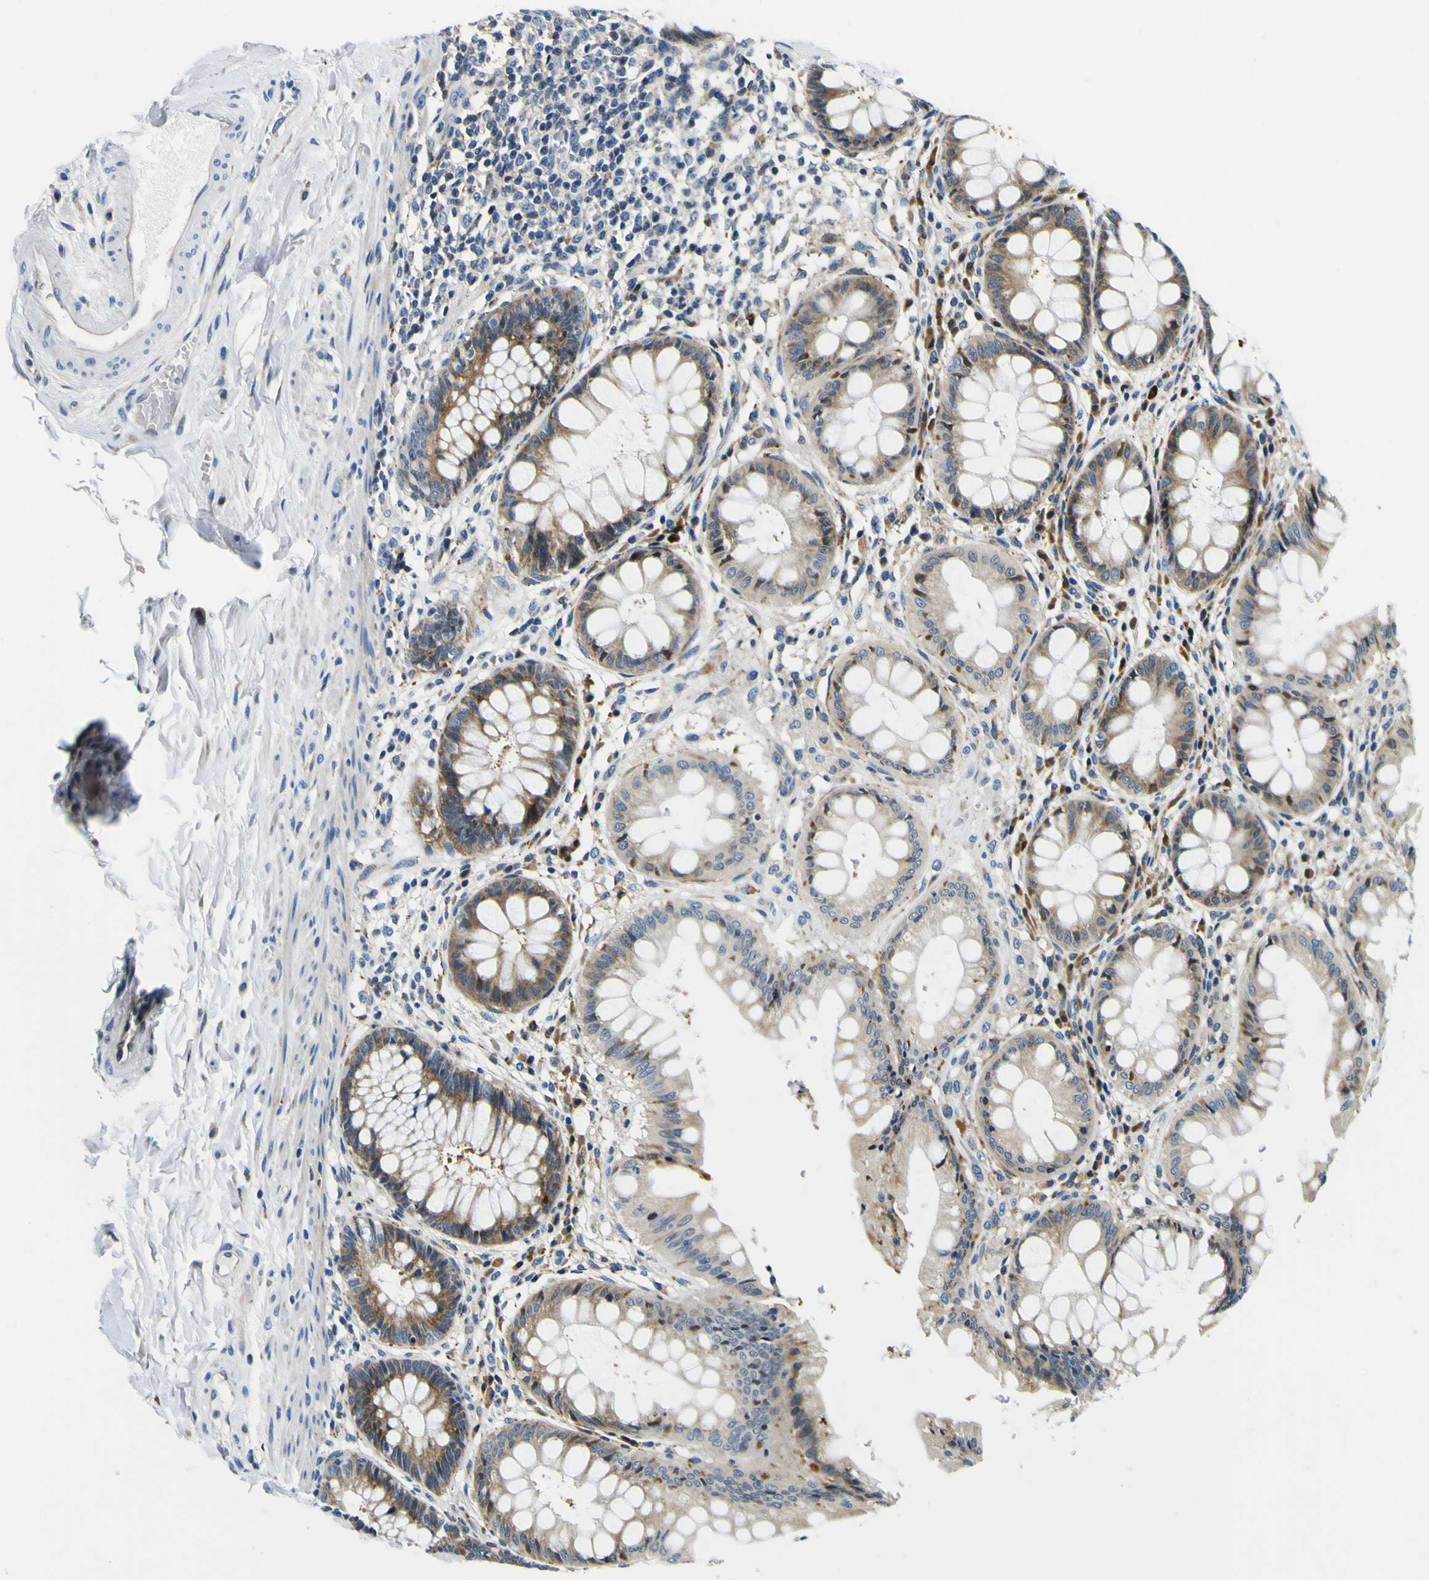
{"staining": {"intensity": "moderate", "quantity": ">75%", "location": "cytoplasmic/membranous"}, "tissue": "rectum", "cell_type": "Glandular cells", "image_type": "normal", "snomed": [{"axis": "morphology", "description": "Normal tissue, NOS"}, {"axis": "topography", "description": "Rectum"}], "caption": "About >75% of glandular cells in unremarkable human rectum display moderate cytoplasmic/membranous protein positivity as visualized by brown immunohistochemical staining.", "gene": "NLRP3", "patient": {"sex": "female", "age": 46}}